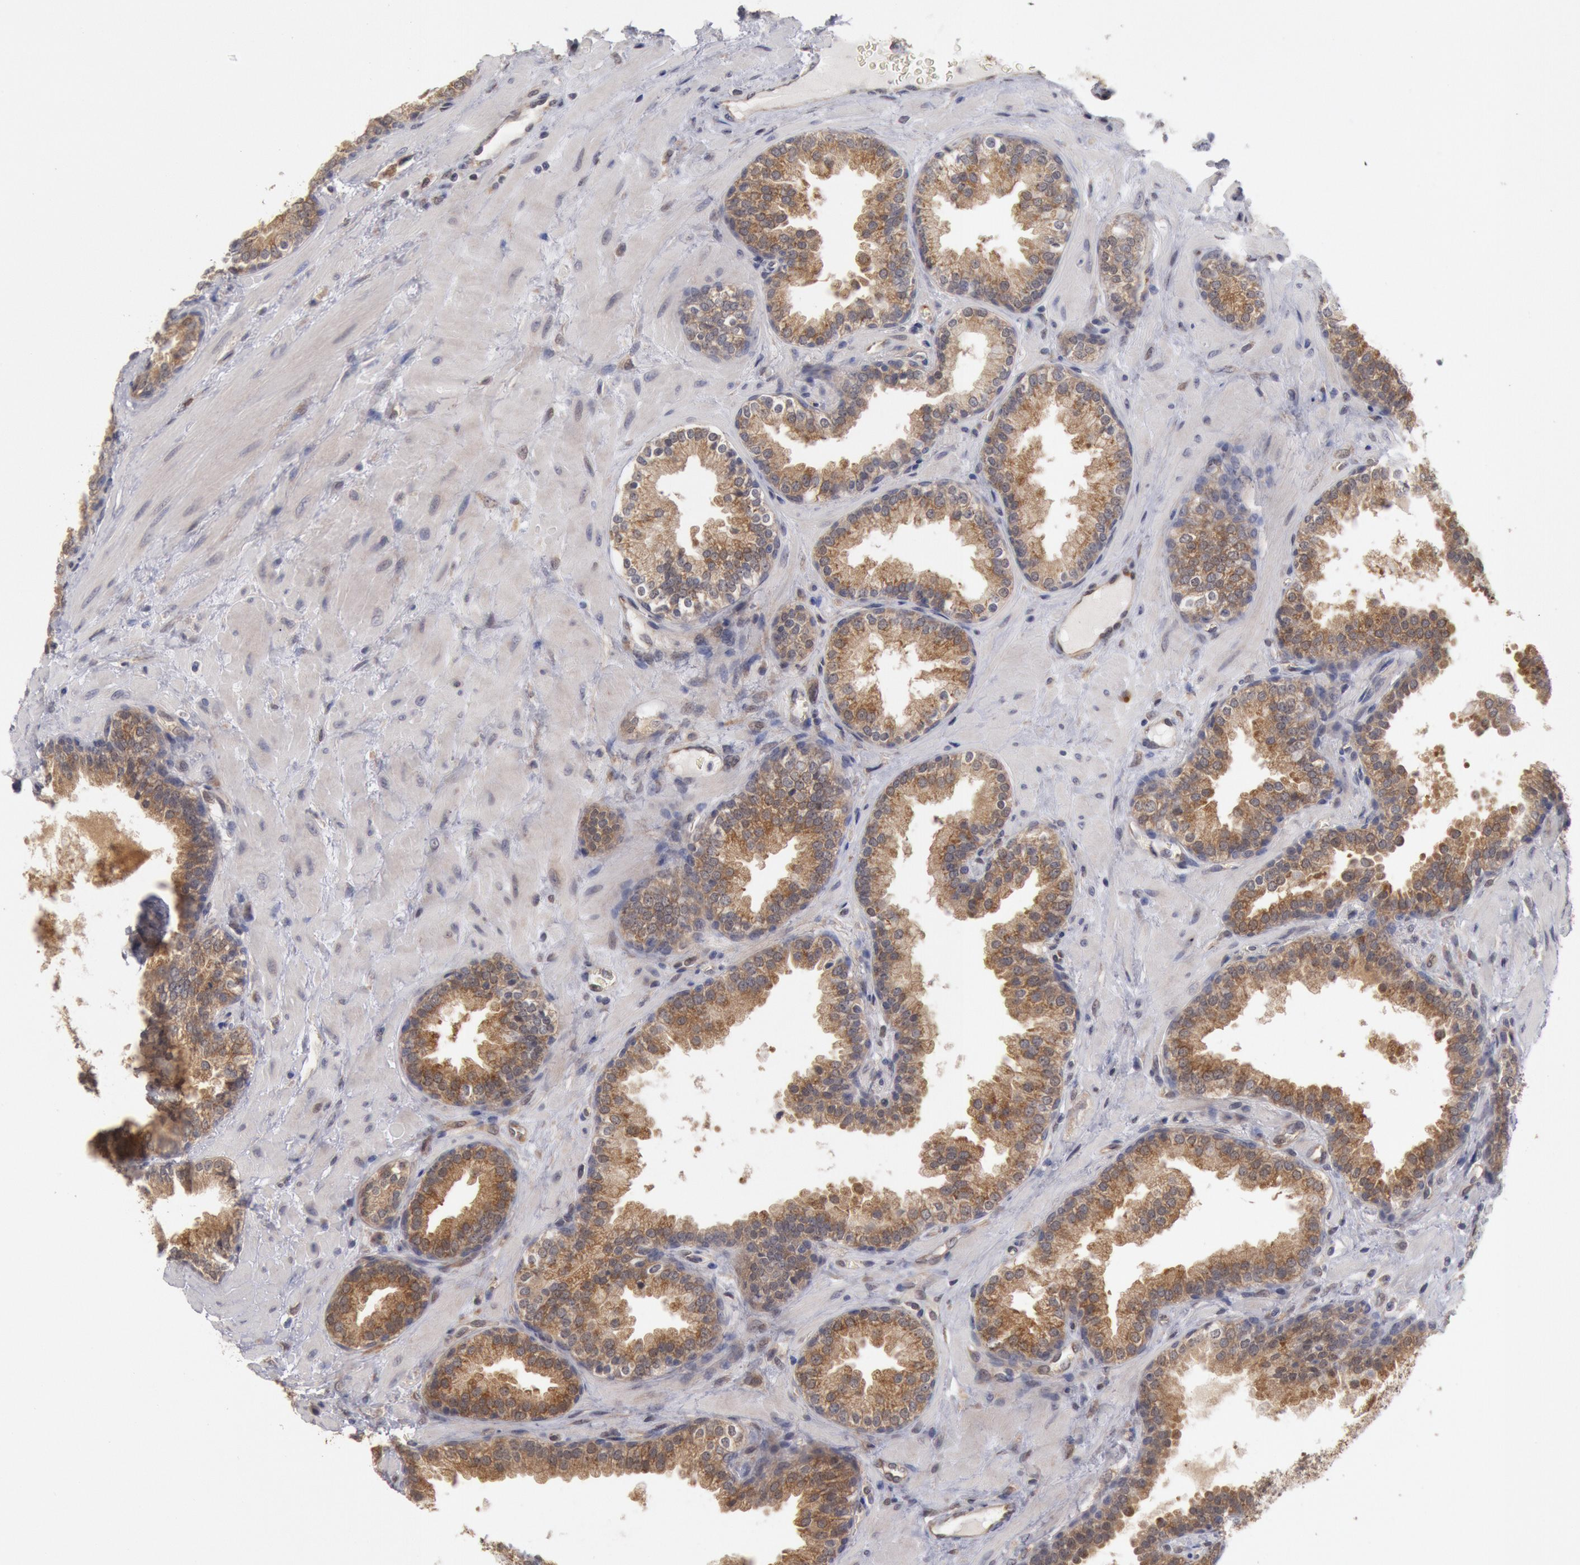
{"staining": {"intensity": "moderate", "quantity": ">75%", "location": "cytoplasmic/membranous"}, "tissue": "prostate", "cell_type": "Glandular cells", "image_type": "normal", "snomed": [{"axis": "morphology", "description": "Normal tissue, NOS"}, {"axis": "topography", "description": "Prostate"}], "caption": "Immunohistochemistry histopathology image of benign prostate stained for a protein (brown), which reveals medium levels of moderate cytoplasmic/membranous expression in about >75% of glandular cells.", "gene": "DNAJA1", "patient": {"sex": "male", "age": 51}}